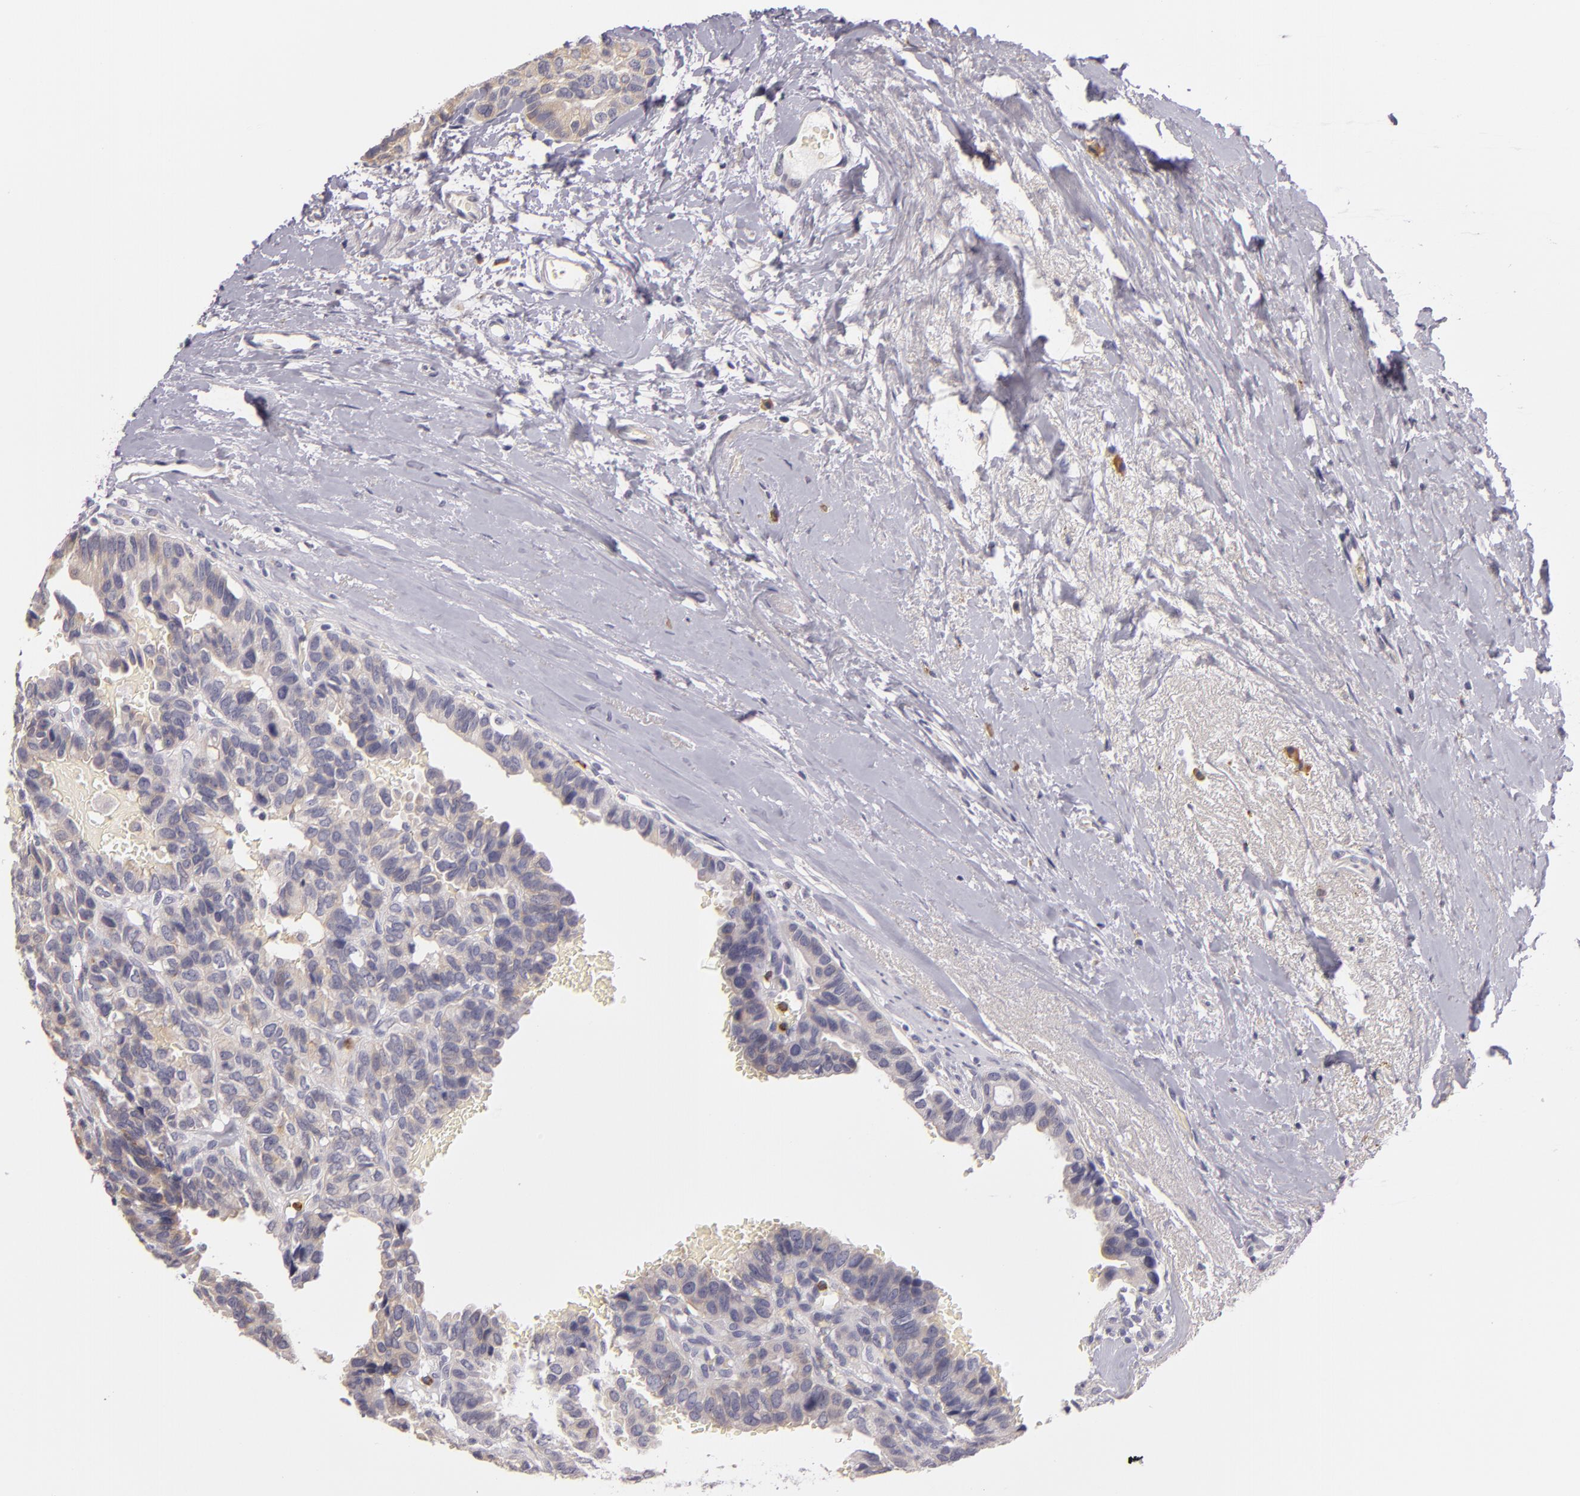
{"staining": {"intensity": "moderate", "quantity": "<25%", "location": "cytoplasmic/membranous"}, "tissue": "breast cancer", "cell_type": "Tumor cells", "image_type": "cancer", "snomed": [{"axis": "morphology", "description": "Duct carcinoma"}, {"axis": "topography", "description": "Breast"}], "caption": "Breast cancer tissue displays moderate cytoplasmic/membranous staining in about <25% of tumor cells", "gene": "TLR8", "patient": {"sex": "female", "age": 69}}